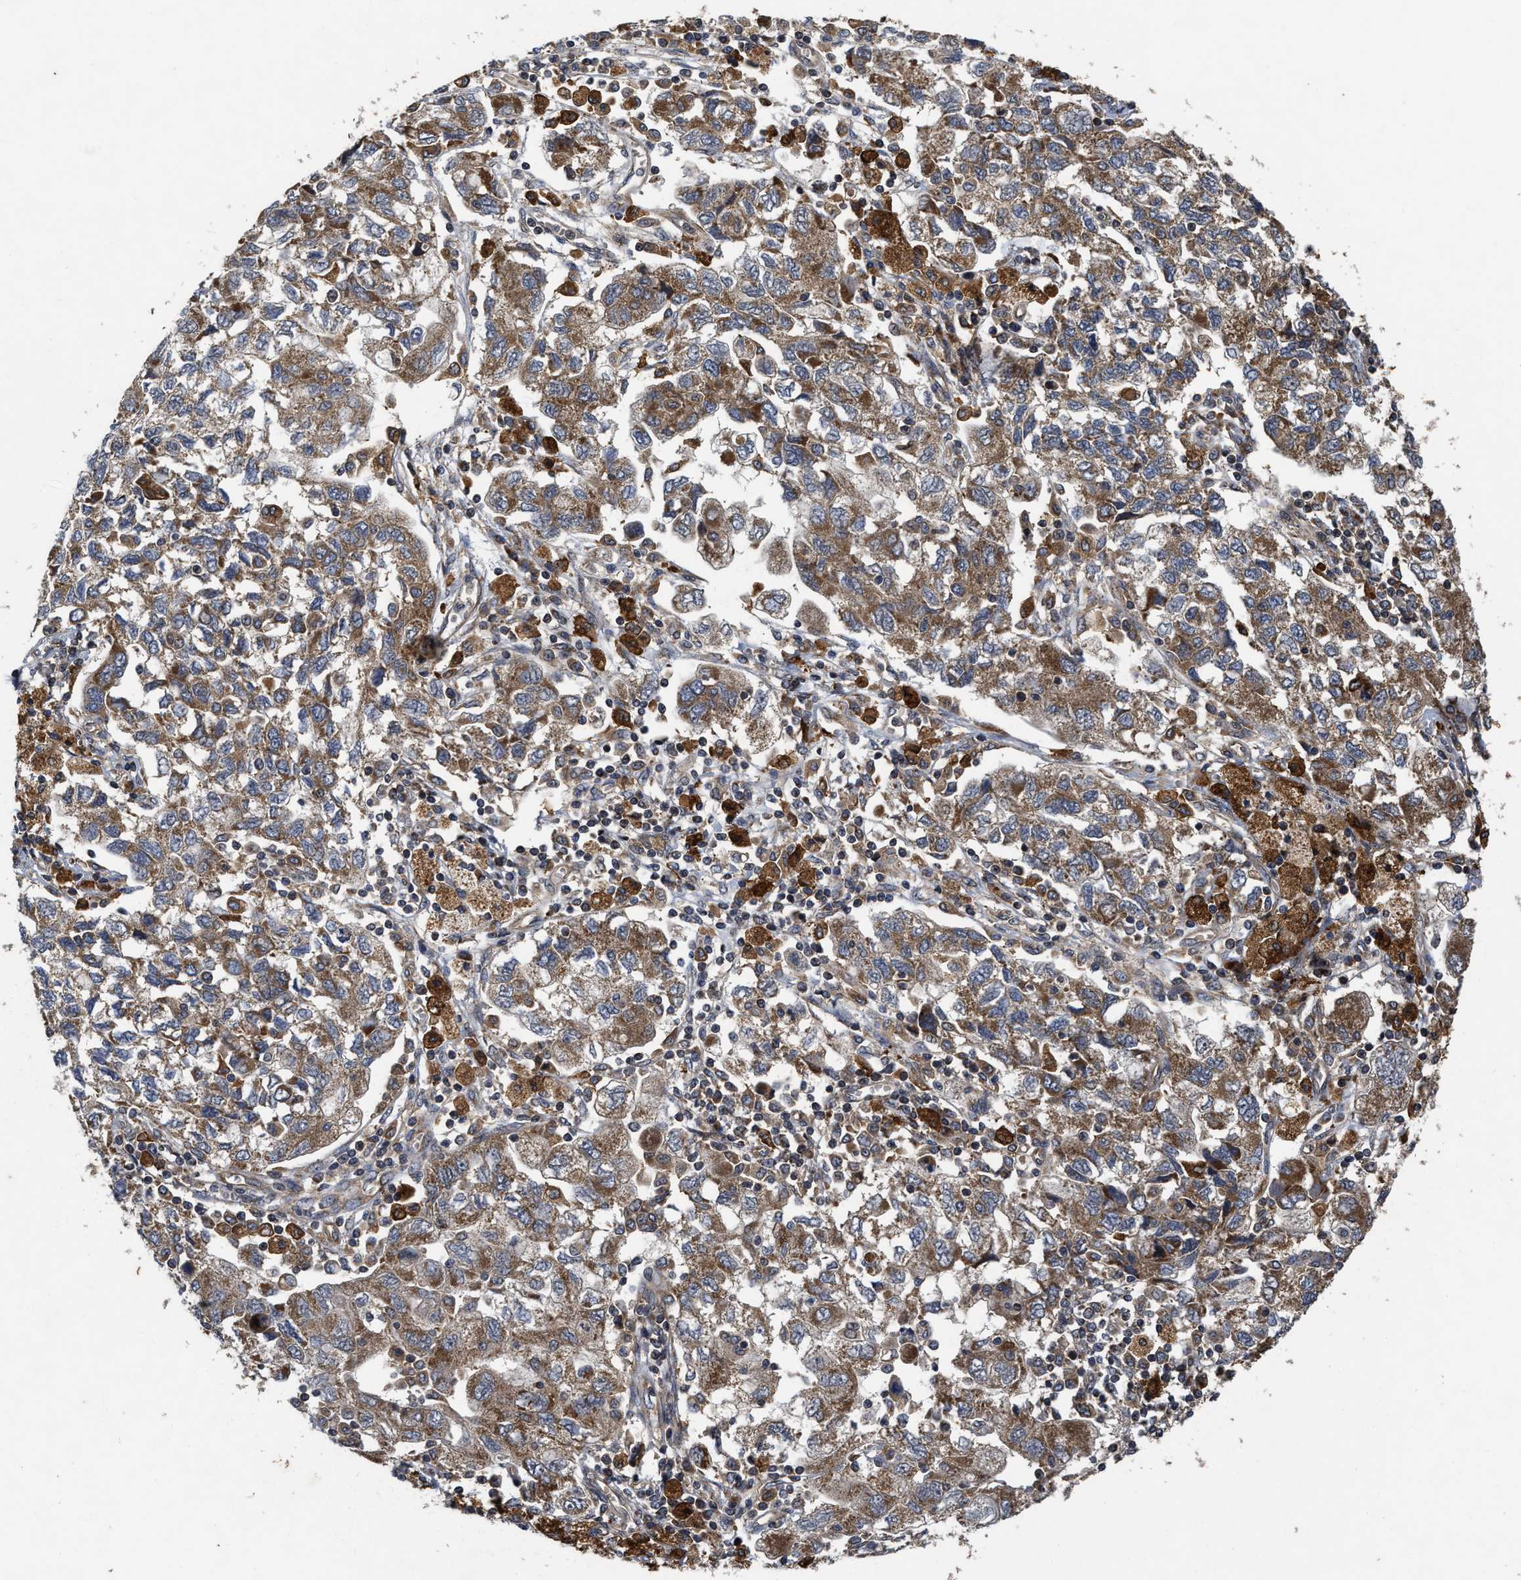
{"staining": {"intensity": "moderate", "quantity": ">75%", "location": "cytoplasmic/membranous"}, "tissue": "ovarian cancer", "cell_type": "Tumor cells", "image_type": "cancer", "snomed": [{"axis": "morphology", "description": "Carcinoma, NOS"}, {"axis": "morphology", "description": "Cystadenocarcinoma, serous, NOS"}, {"axis": "topography", "description": "Ovary"}], "caption": "Immunohistochemistry (IHC) (DAB) staining of human ovarian serous cystadenocarcinoma exhibits moderate cytoplasmic/membranous protein staining in about >75% of tumor cells.", "gene": "EFNA4", "patient": {"sex": "female", "age": 69}}